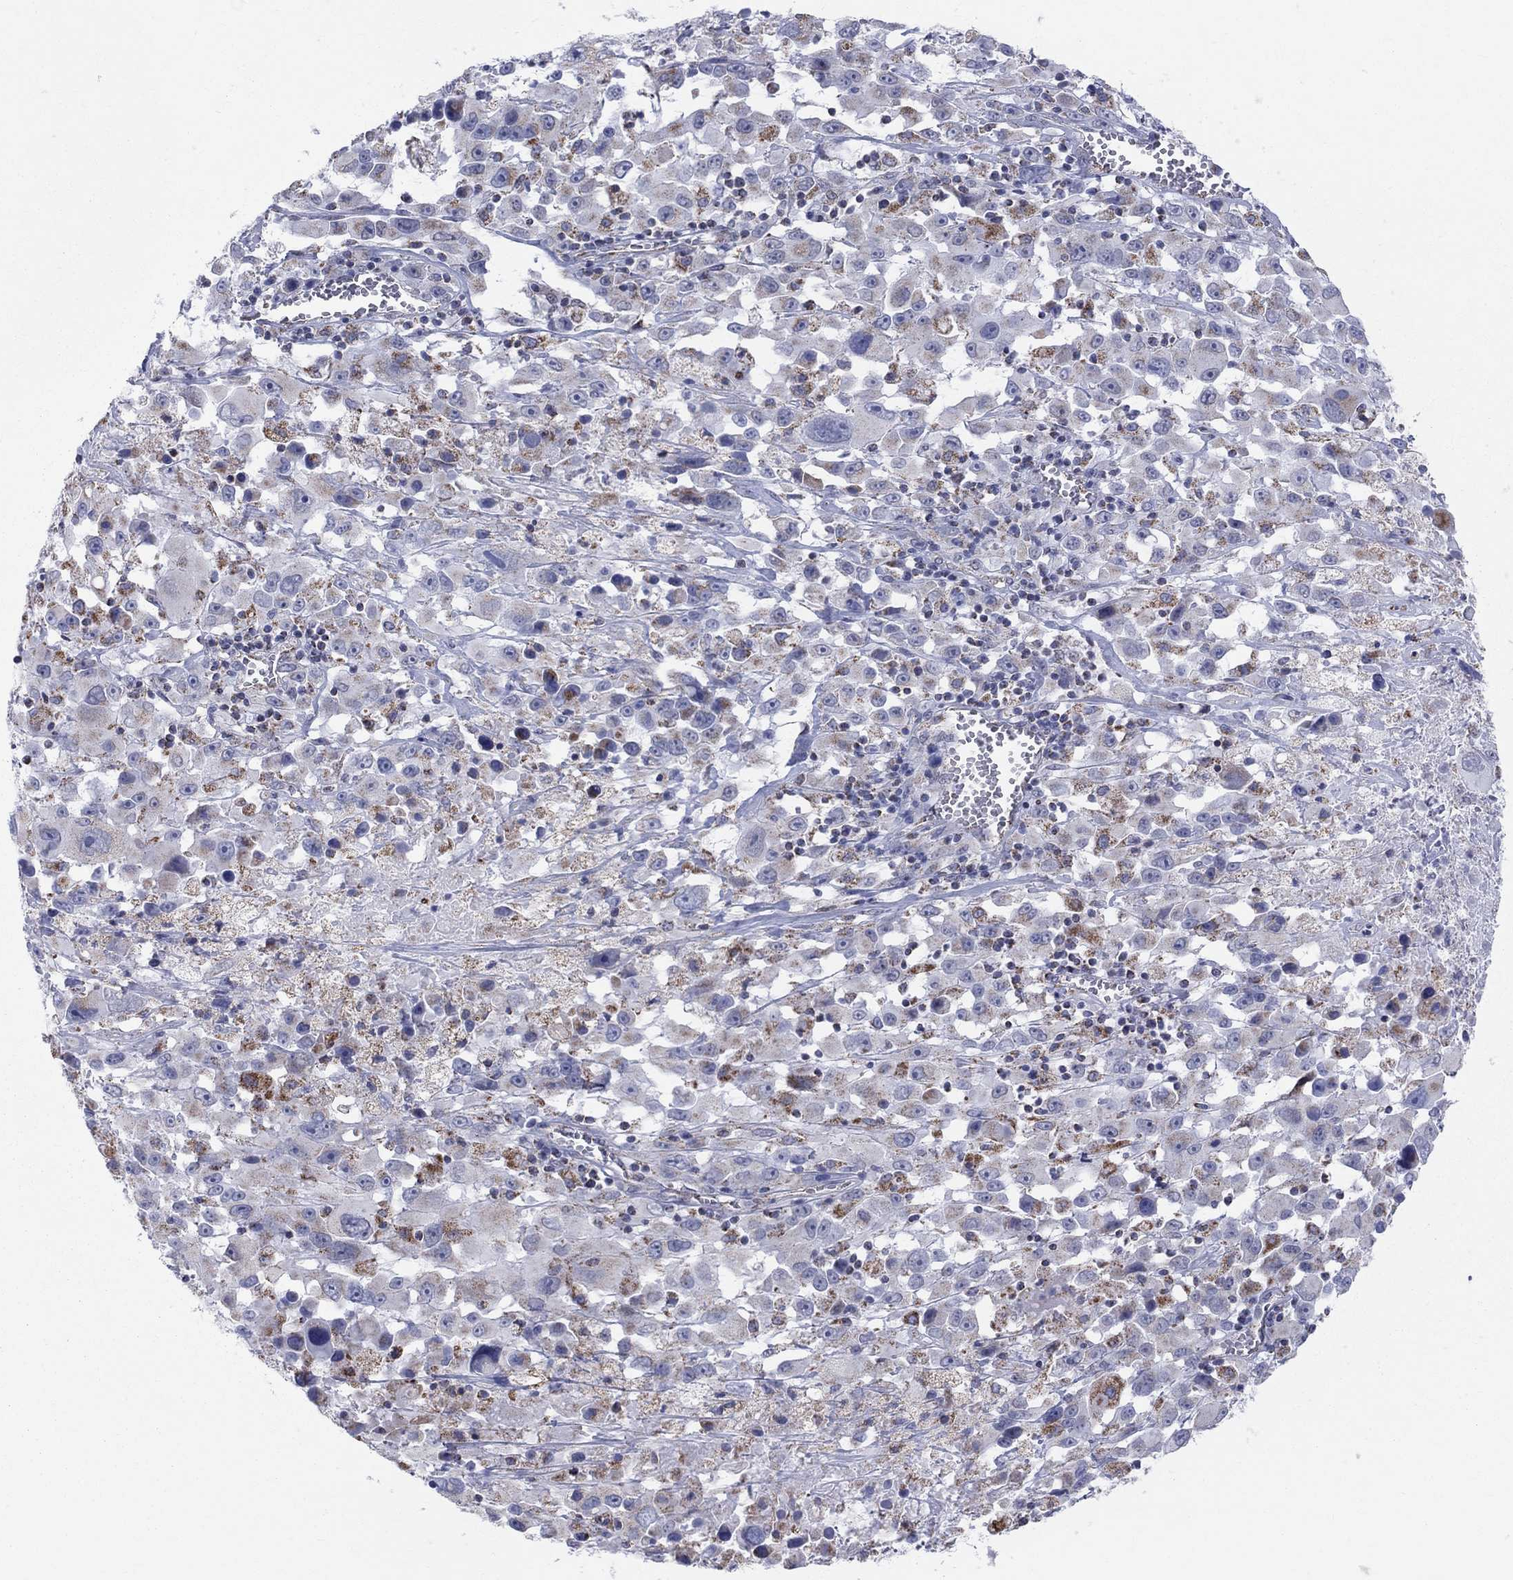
{"staining": {"intensity": "moderate", "quantity": "<25%", "location": "cytoplasmic/membranous"}, "tissue": "melanoma", "cell_type": "Tumor cells", "image_type": "cancer", "snomed": [{"axis": "morphology", "description": "Malignant melanoma, Metastatic site"}, {"axis": "topography", "description": "Lymph node"}], "caption": "Brown immunohistochemical staining in human melanoma demonstrates moderate cytoplasmic/membranous expression in approximately <25% of tumor cells.", "gene": "KISS1R", "patient": {"sex": "male", "age": 50}}